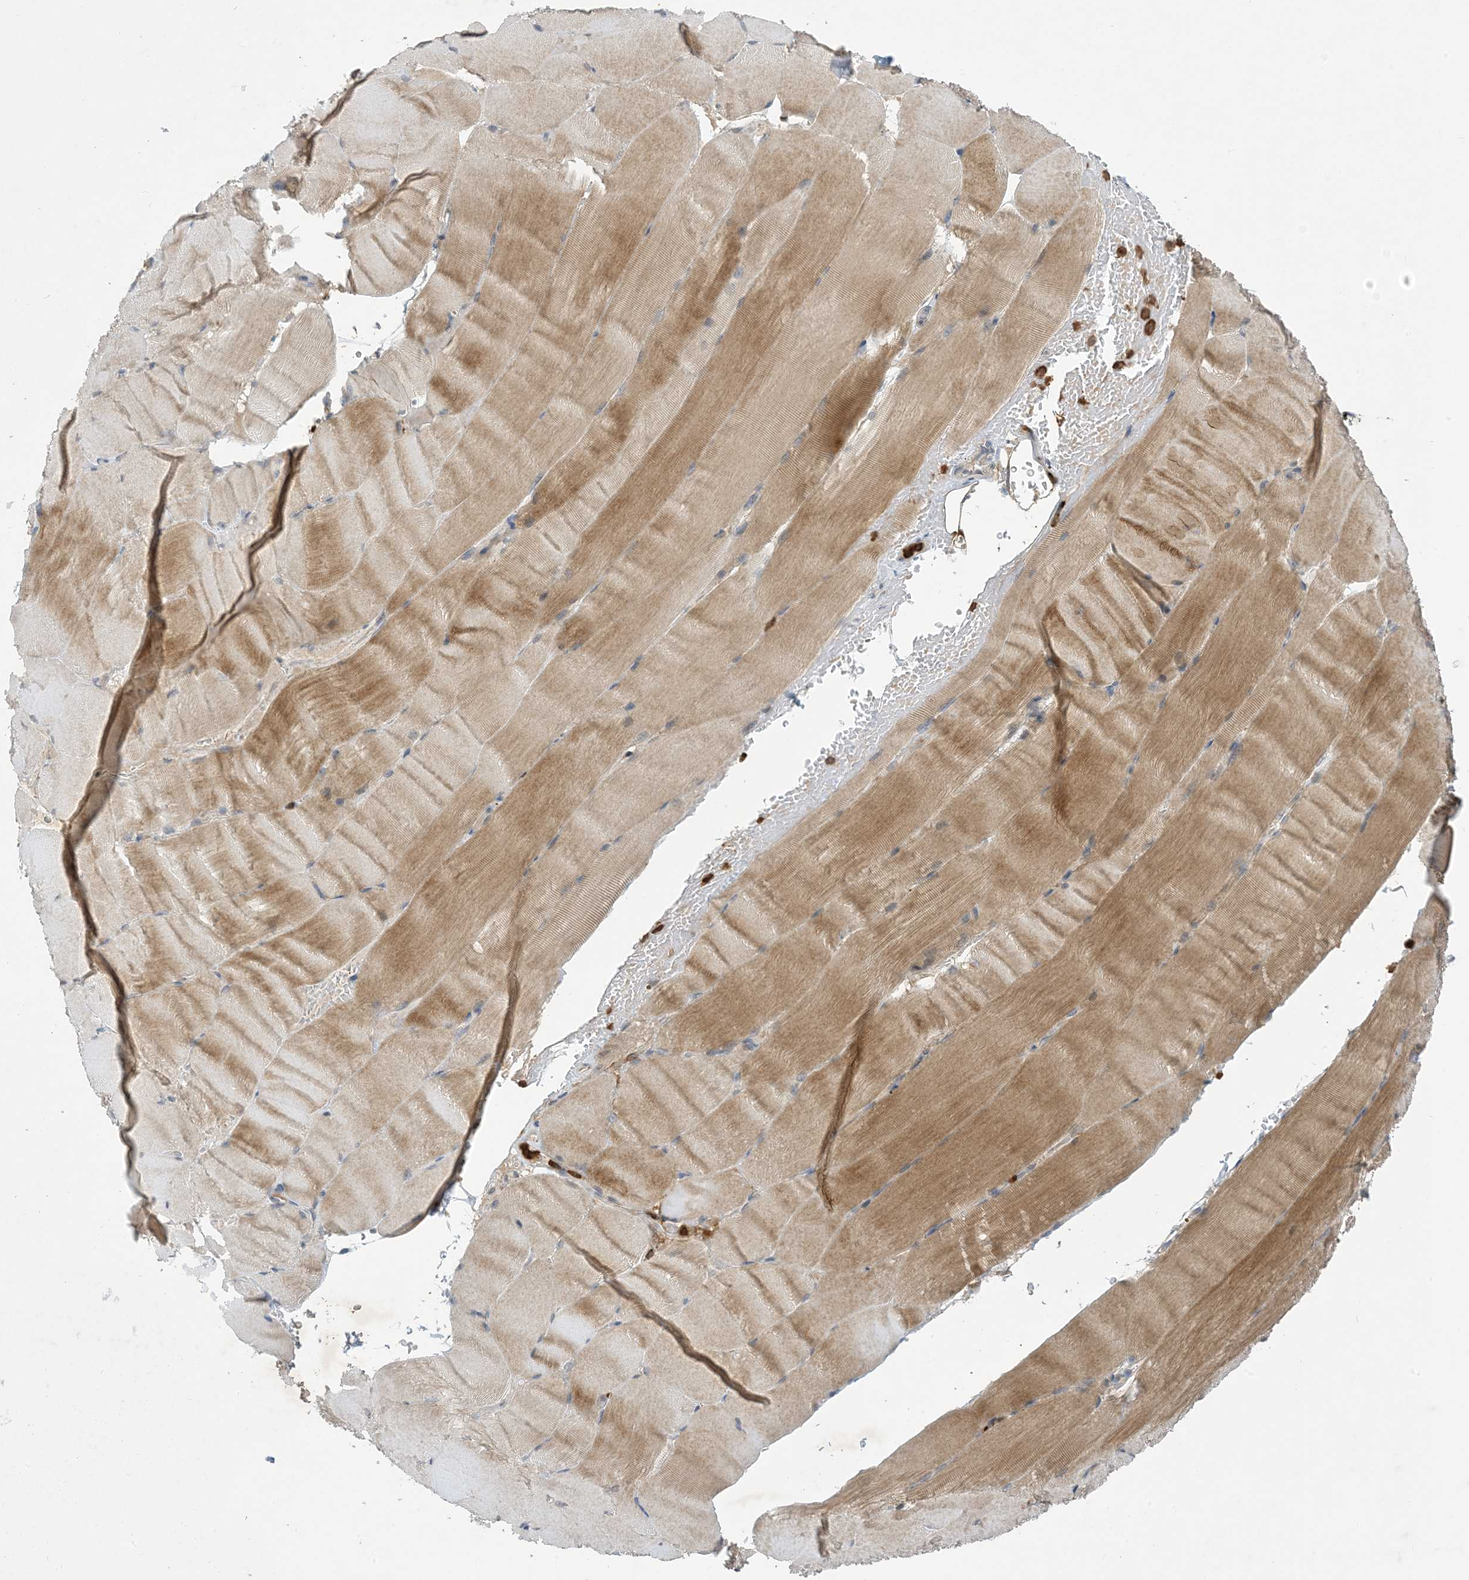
{"staining": {"intensity": "moderate", "quantity": "<25%", "location": "cytoplasmic/membranous"}, "tissue": "skeletal muscle", "cell_type": "Myocytes", "image_type": "normal", "snomed": [{"axis": "morphology", "description": "Normal tissue, NOS"}, {"axis": "topography", "description": "Skeletal muscle"}, {"axis": "topography", "description": "Parathyroid gland"}], "caption": "DAB (3,3'-diaminobenzidine) immunohistochemical staining of benign skeletal muscle displays moderate cytoplasmic/membranous protein positivity in about <25% of myocytes.", "gene": "AK9", "patient": {"sex": "female", "age": 37}}